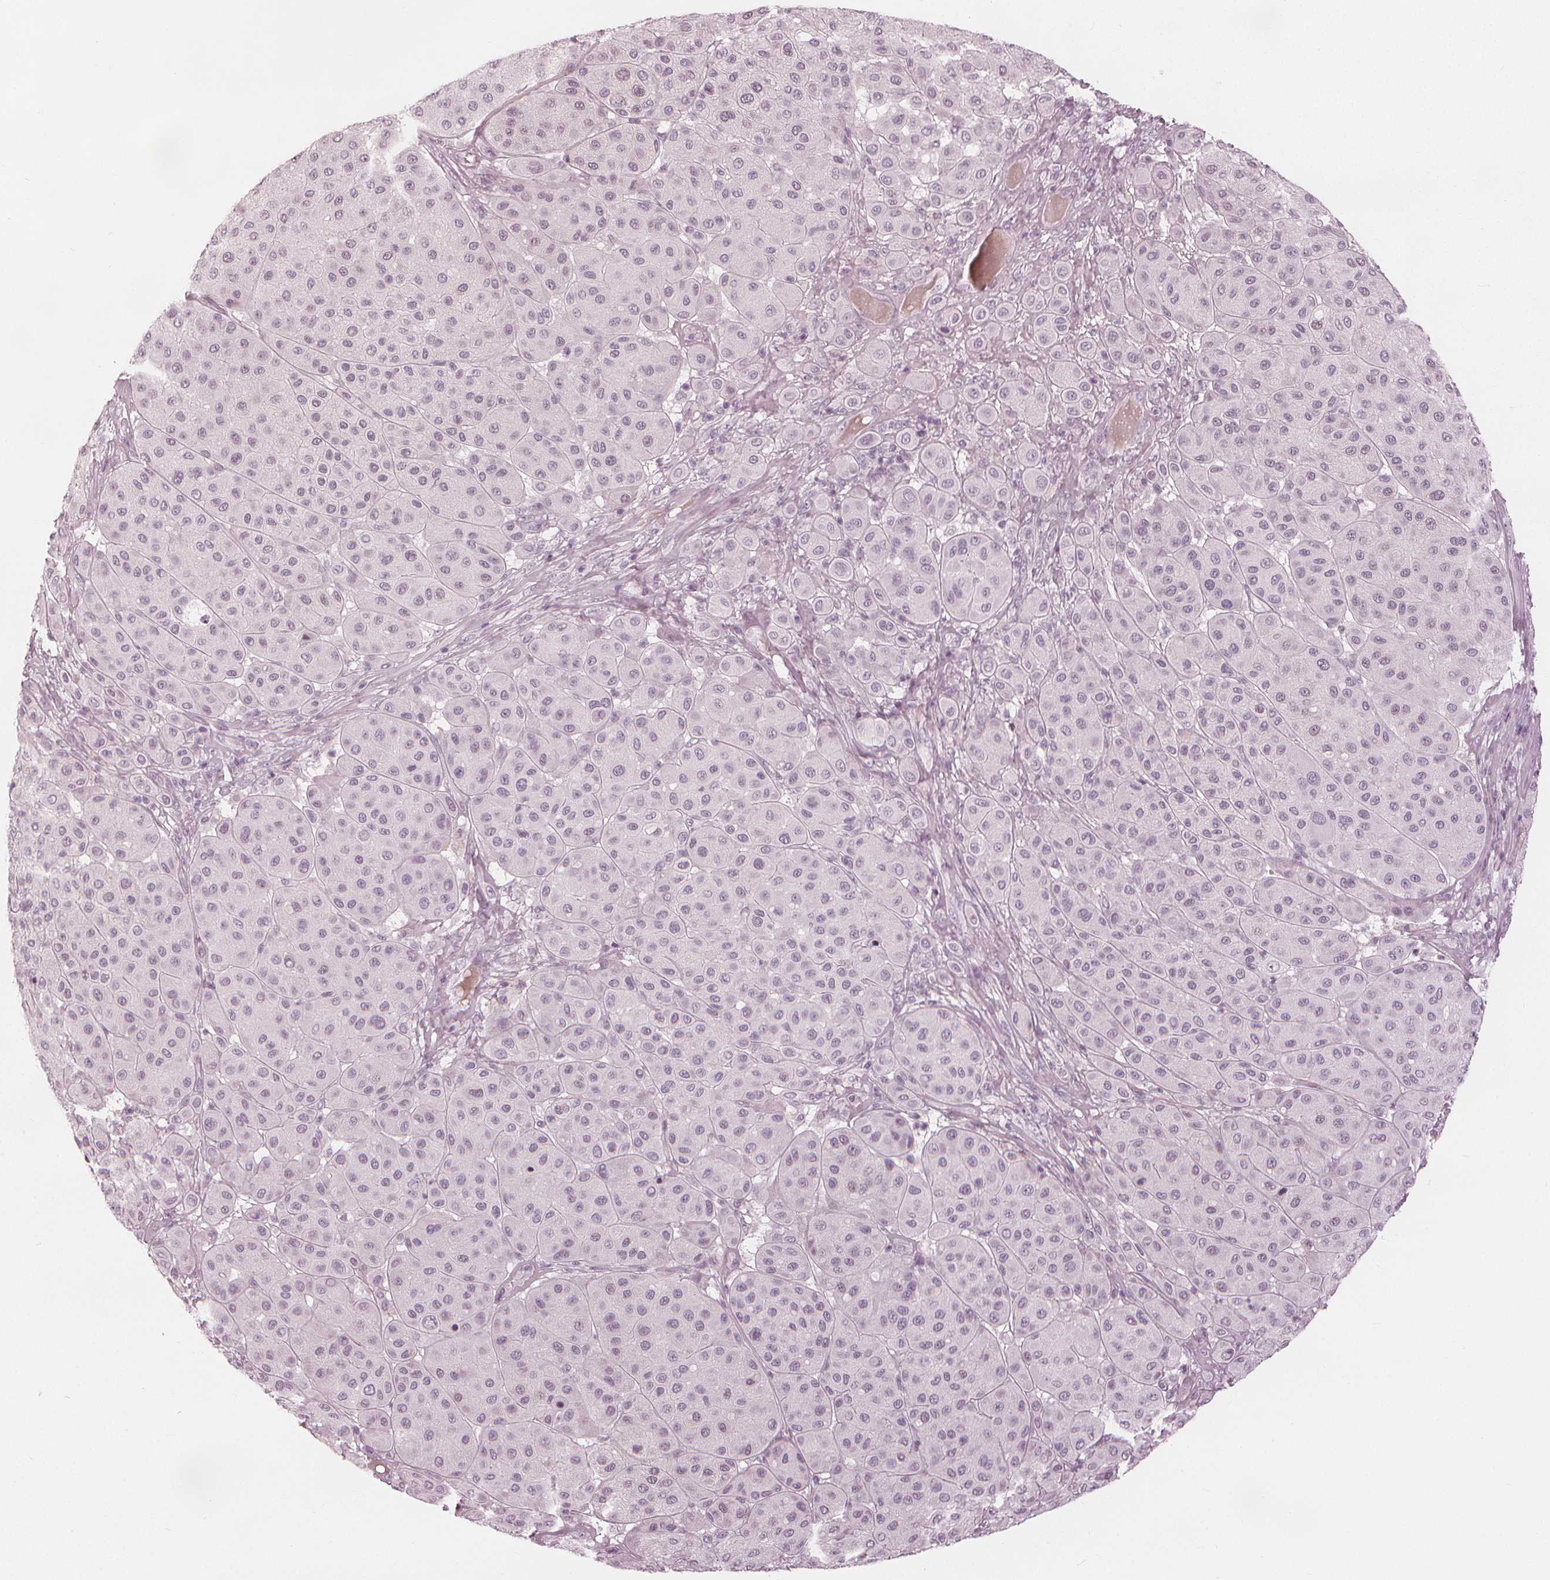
{"staining": {"intensity": "negative", "quantity": "none", "location": "none"}, "tissue": "melanoma", "cell_type": "Tumor cells", "image_type": "cancer", "snomed": [{"axis": "morphology", "description": "Malignant melanoma, Metastatic site"}, {"axis": "topography", "description": "Smooth muscle"}], "caption": "IHC photomicrograph of melanoma stained for a protein (brown), which demonstrates no staining in tumor cells.", "gene": "PAEP", "patient": {"sex": "male", "age": 41}}